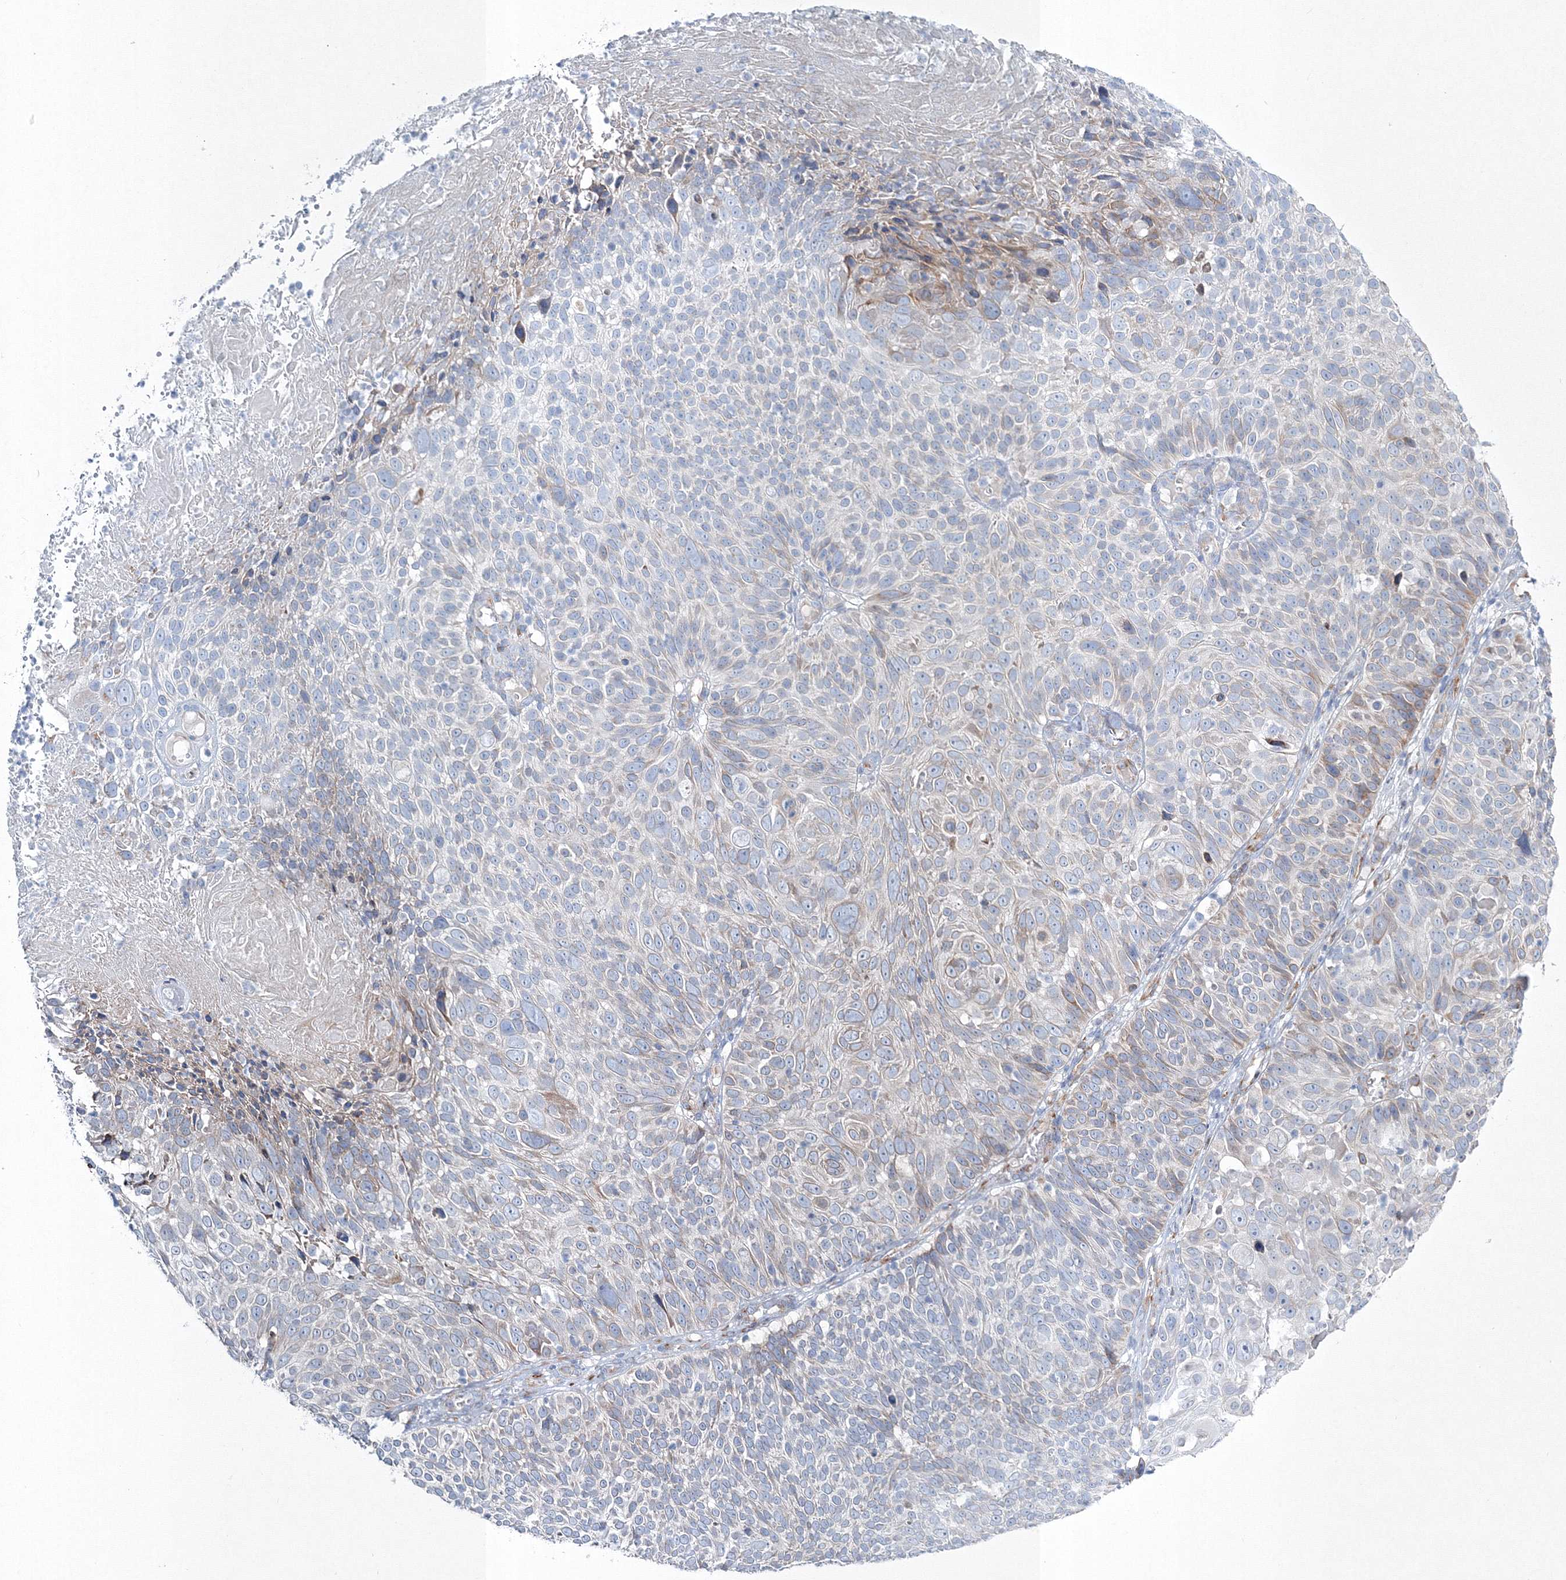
{"staining": {"intensity": "weak", "quantity": "<25%", "location": "cytoplasmic/membranous"}, "tissue": "cervical cancer", "cell_type": "Tumor cells", "image_type": "cancer", "snomed": [{"axis": "morphology", "description": "Squamous cell carcinoma, NOS"}, {"axis": "topography", "description": "Cervix"}], "caption": "This is an immunohistochemistry (IHC) histopathology image of cervical squamous cell carcinoma. There is no expression in tumor cells.", "gene": "RCN1", "patient": {"sex": "female", "age": 74}}